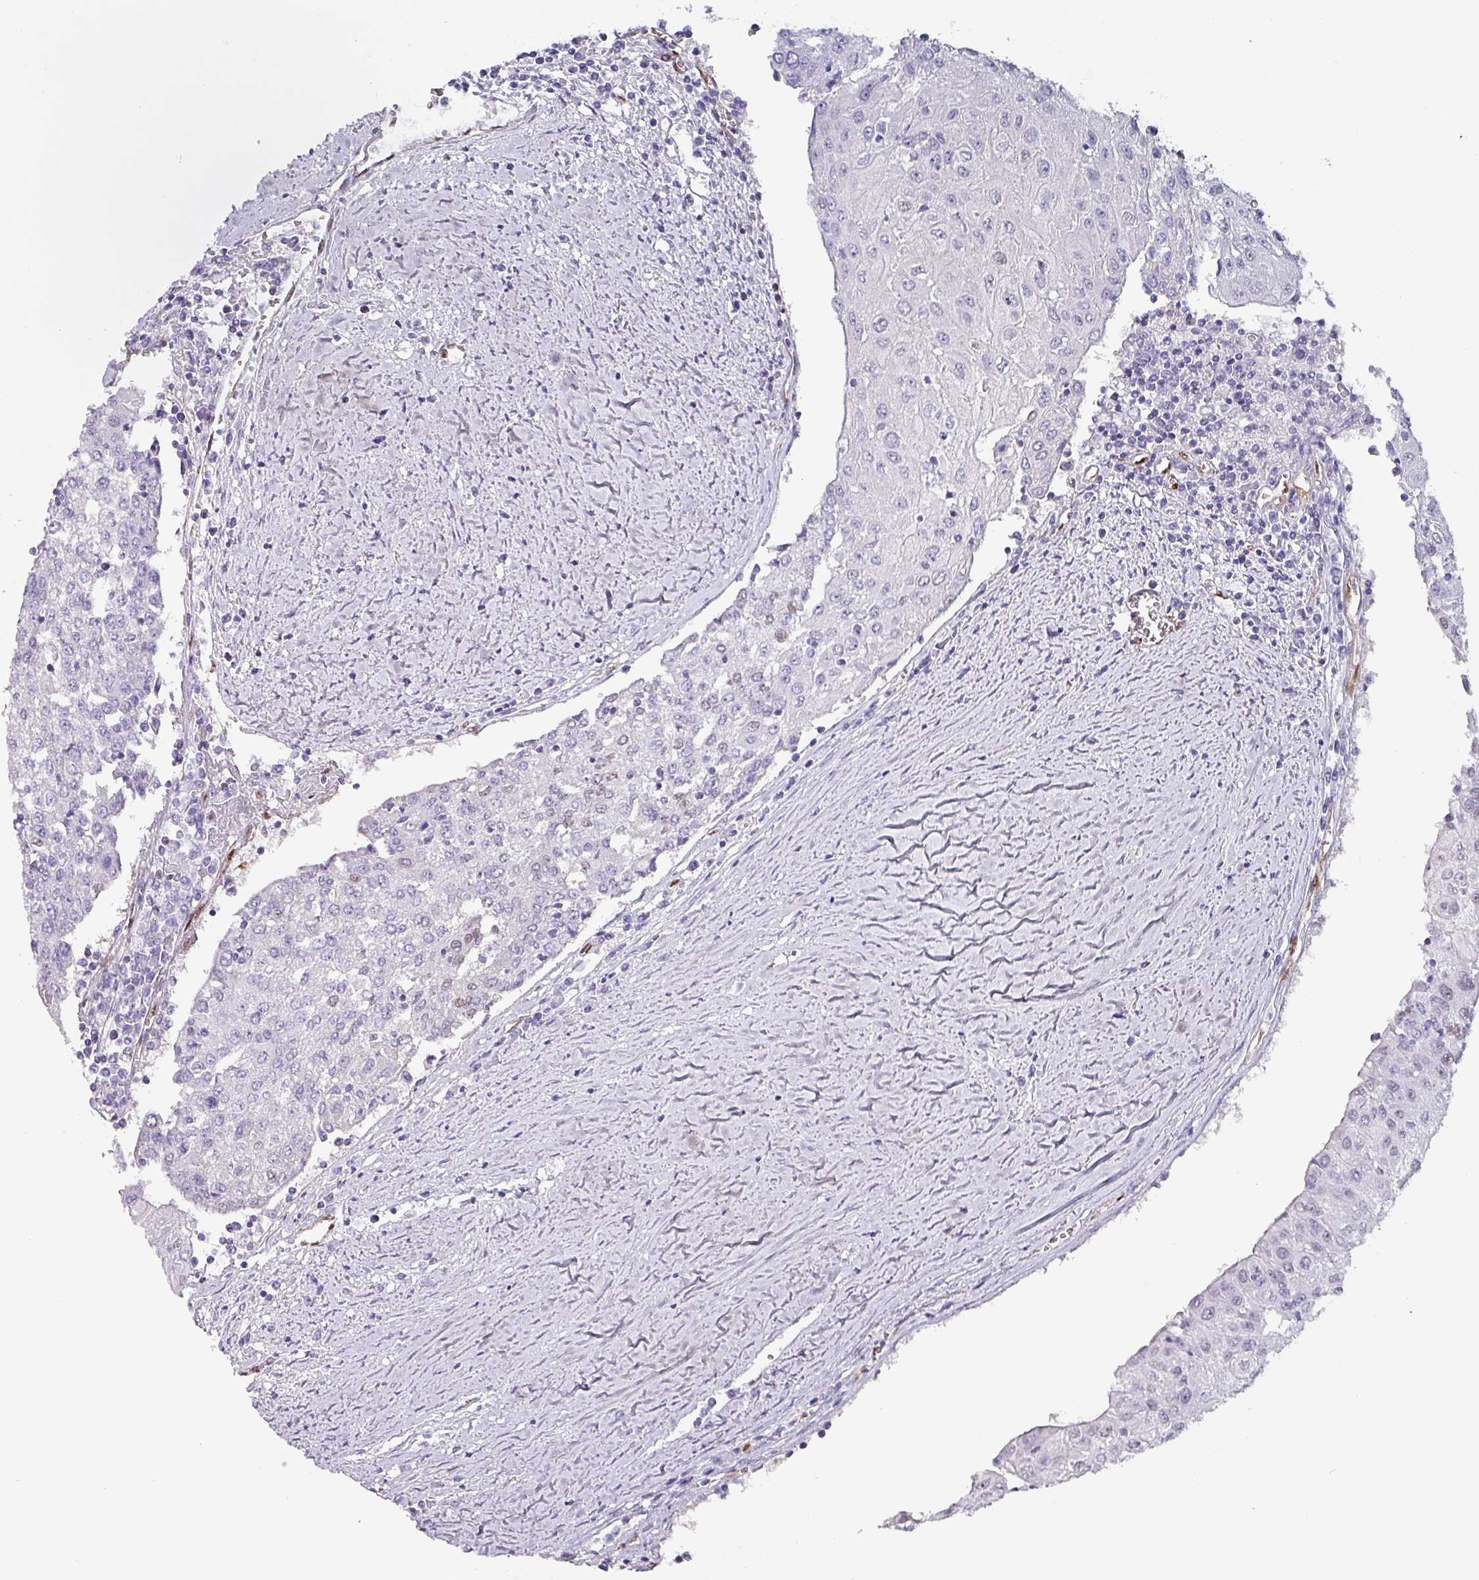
{"staining": {"intensity": "weak", "quantity": "<25%", "location": "nuclear"}, "tissue": "urothelial cancer", "cell_type": "Tumor cells", "image_type": "cancer", "snomed": [{"axis": "morphology", "description": "Urothelial carcinoma, High grade"}, {"axis": "topography", "description": "Urinary bladder"}], "caption": "Urothelial cancer stained for a protein using immunohistochemistry shows no staining tumor cells.", "gene": "ZNF816-ZNF321P", "patient": {"sex": "female", "age": 85}}